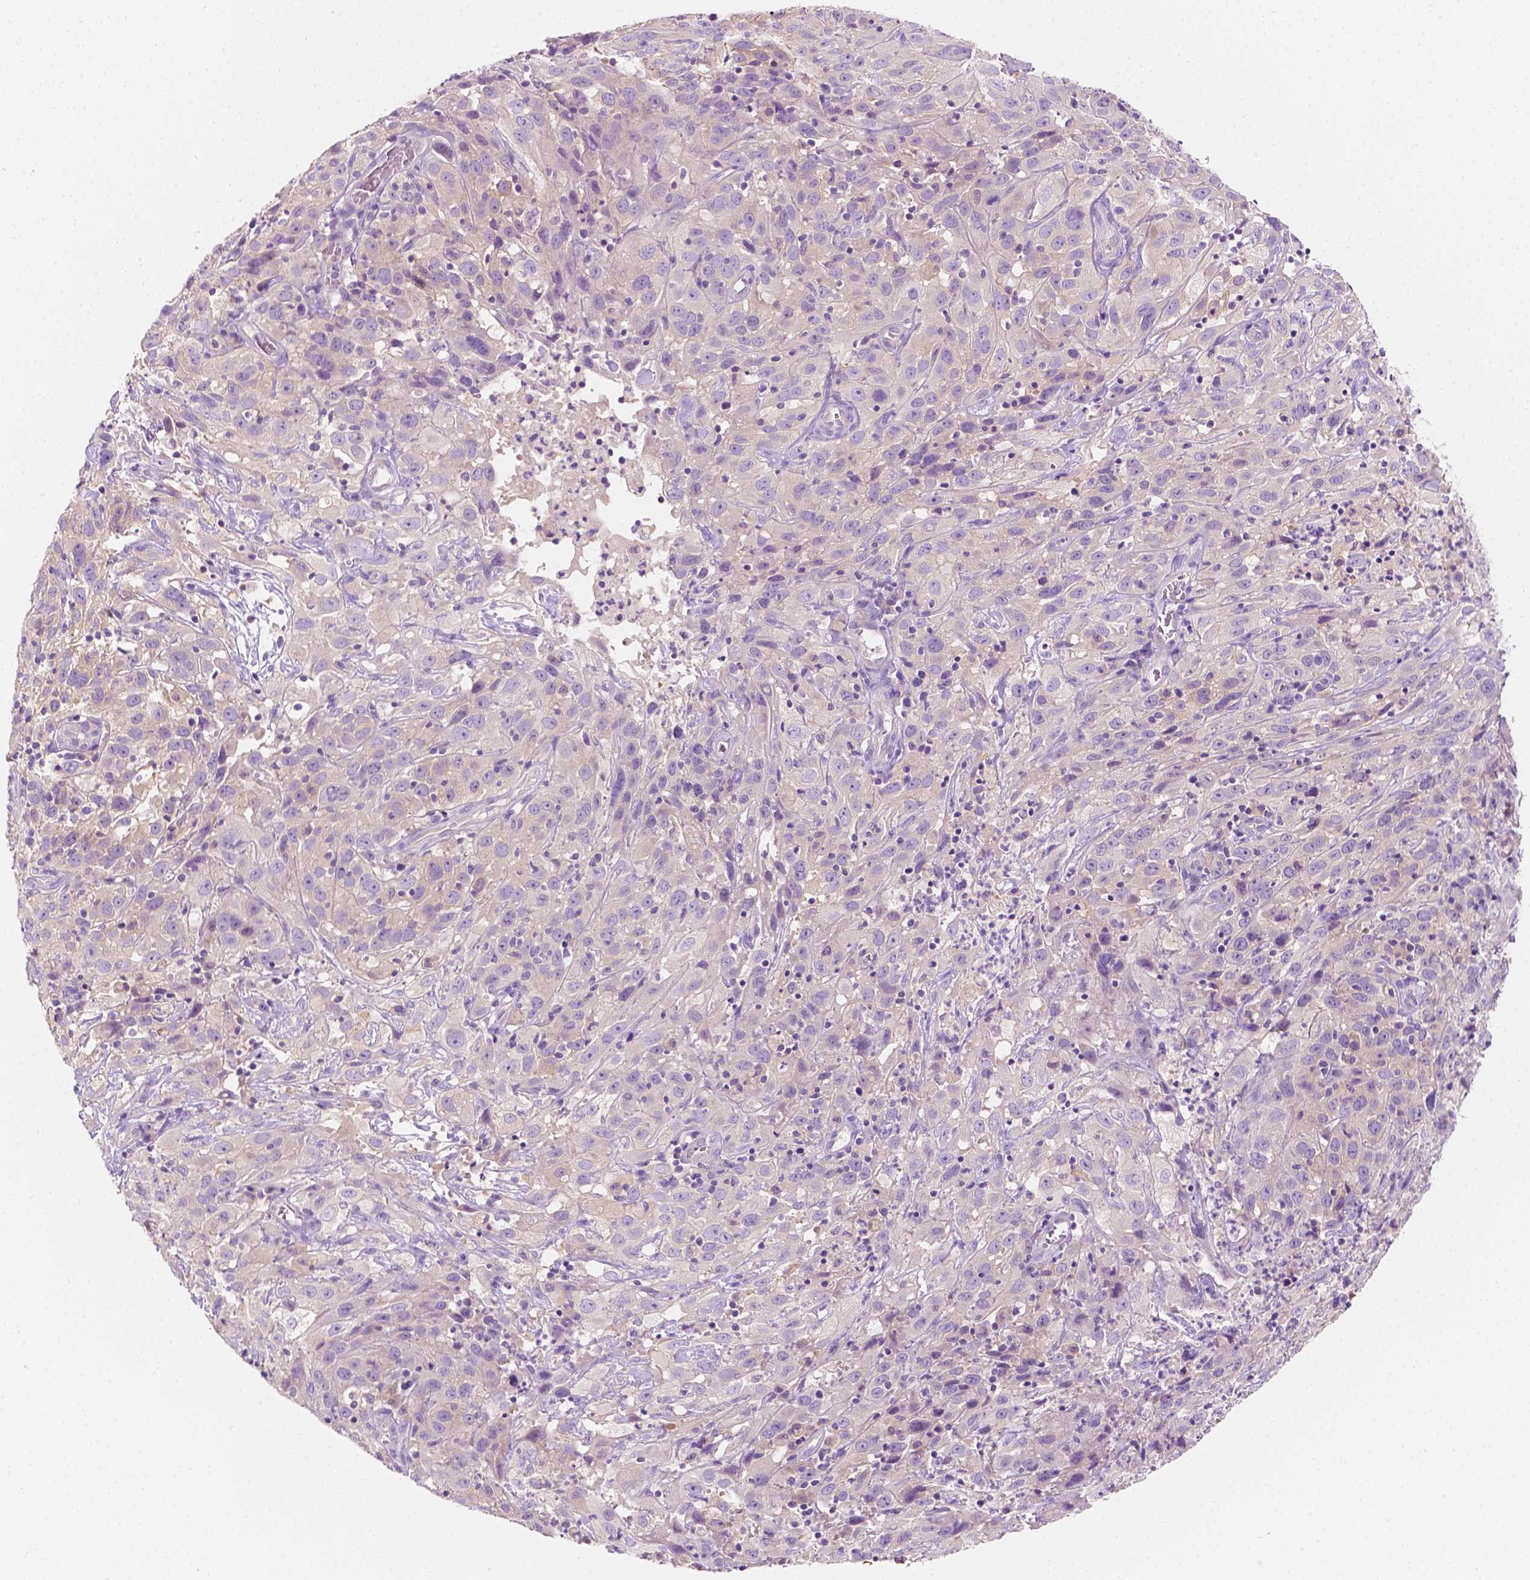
{"staining": {"intensity": "negative", "quantity": "none", "location": "none"}, "tissue": "cervical cancer", "cell_type": "Tumor cells", "image_type": "cancer", "snomed": [{"axis": "morphology", "description": "Squamous cell carcinoma, NOS"}, {"axis": "topography", "description": "Cervix"}], "caption": "DAB (3,3'-diaminobenzidine) immunohistochemical staining of human cervical cancer demonstrates no significant positivity in tumor cells.", "gene": "SIRT2", "patient": {"sex": "female", "age": 32}}